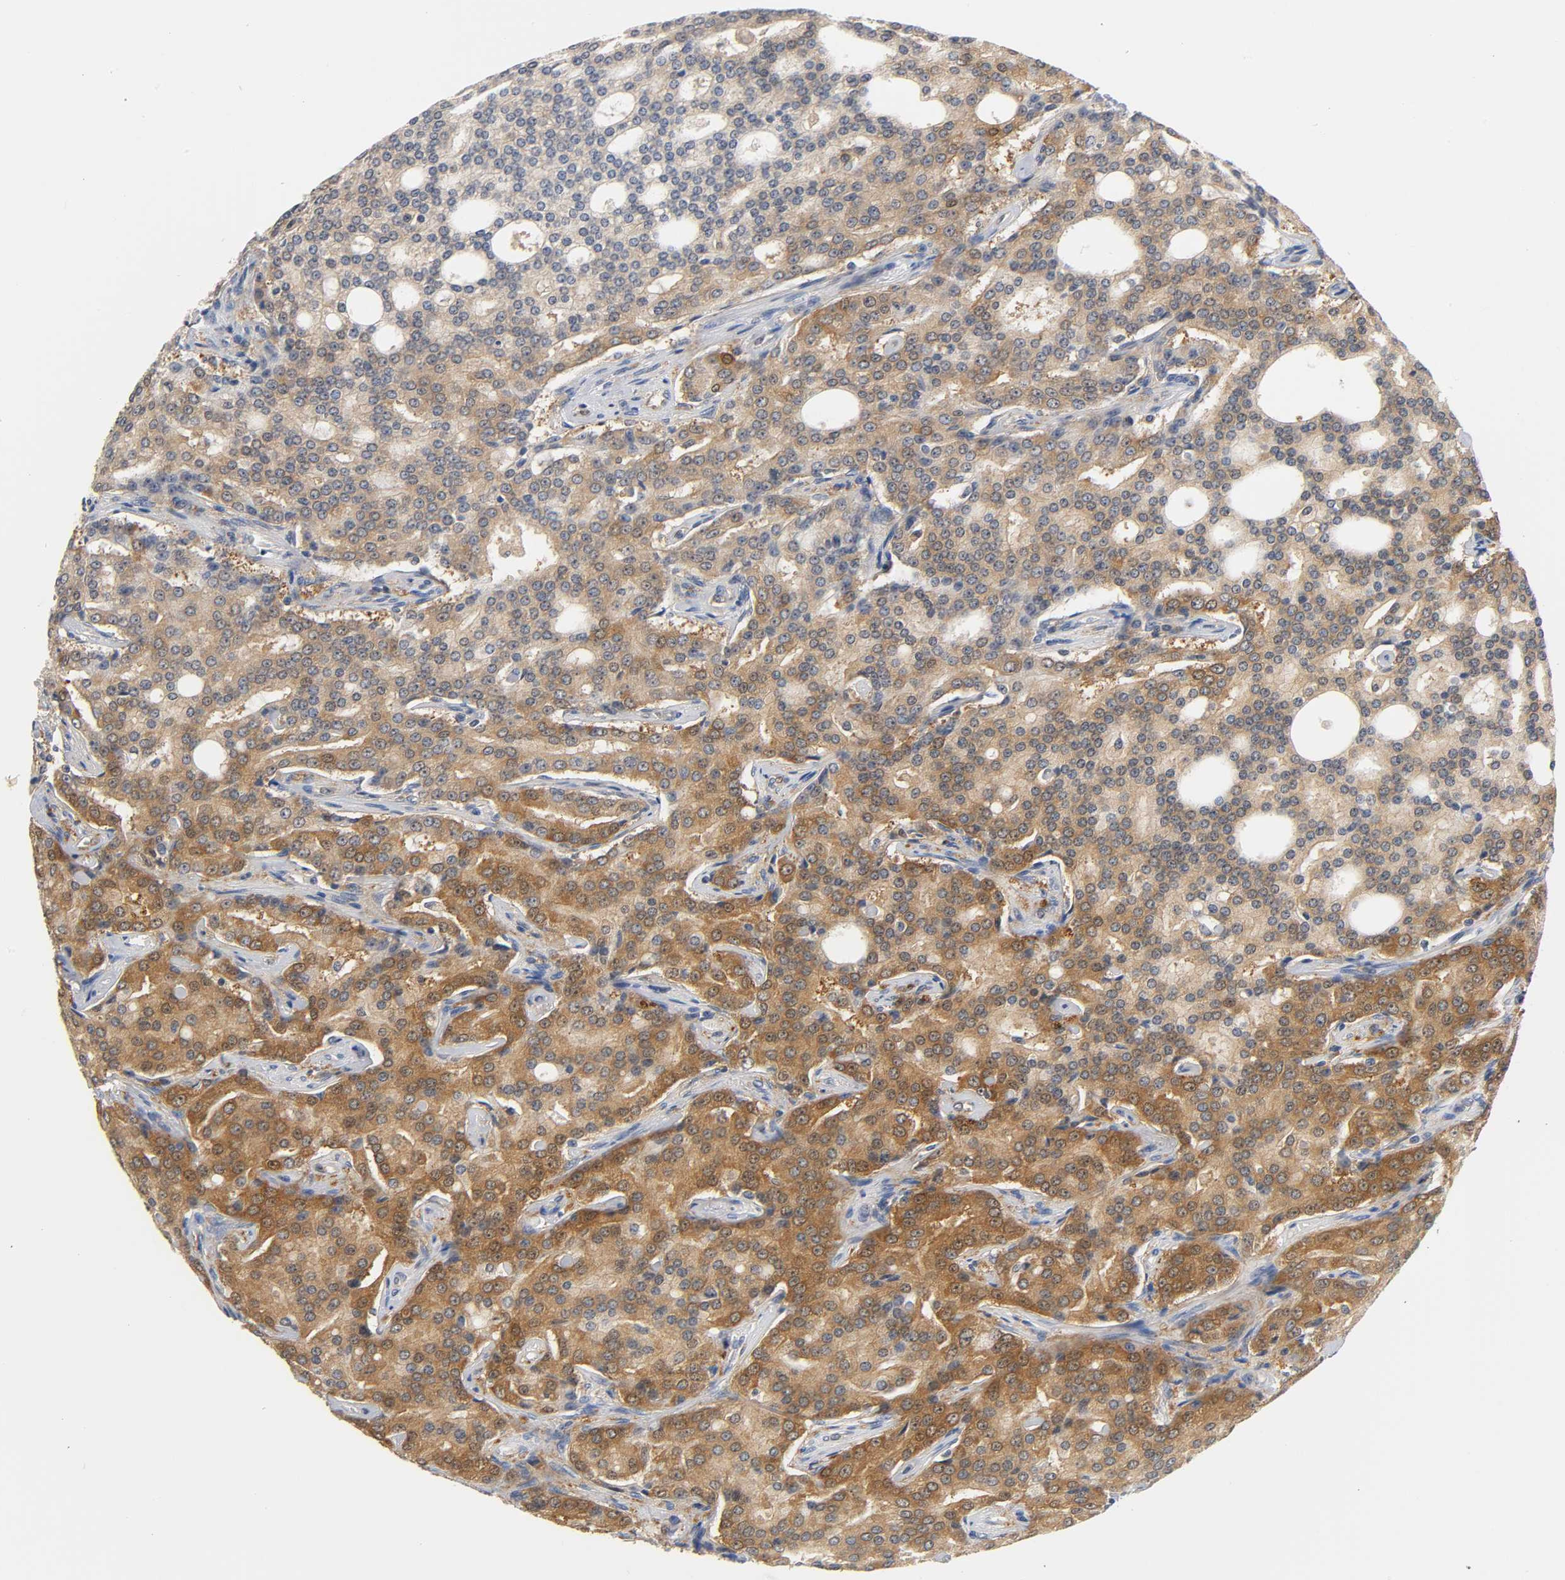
{"staining": {"intensity": "moderate", "quantity": ">75%", "location": "cytoplasmic/membranous"}, "tissue": "prostate cancer", "cell_type": "Tumor cells", "image_type": "cancer", "snomed": [{"axis": "morphology", "description": "Adenocarcinoma, High grade"}, {"axis": "topography", "description": "Prostate"}], "caption": "This photomicrograph demonstrates immunohistochemistry staining of prostate adenocarcinoma (high-grade), with medium moderate cytoplasmic/membranous staining in approximately >75% of tumor cells.", "gene": "FYN", "patient": {"sex": "male", "age": 72}}